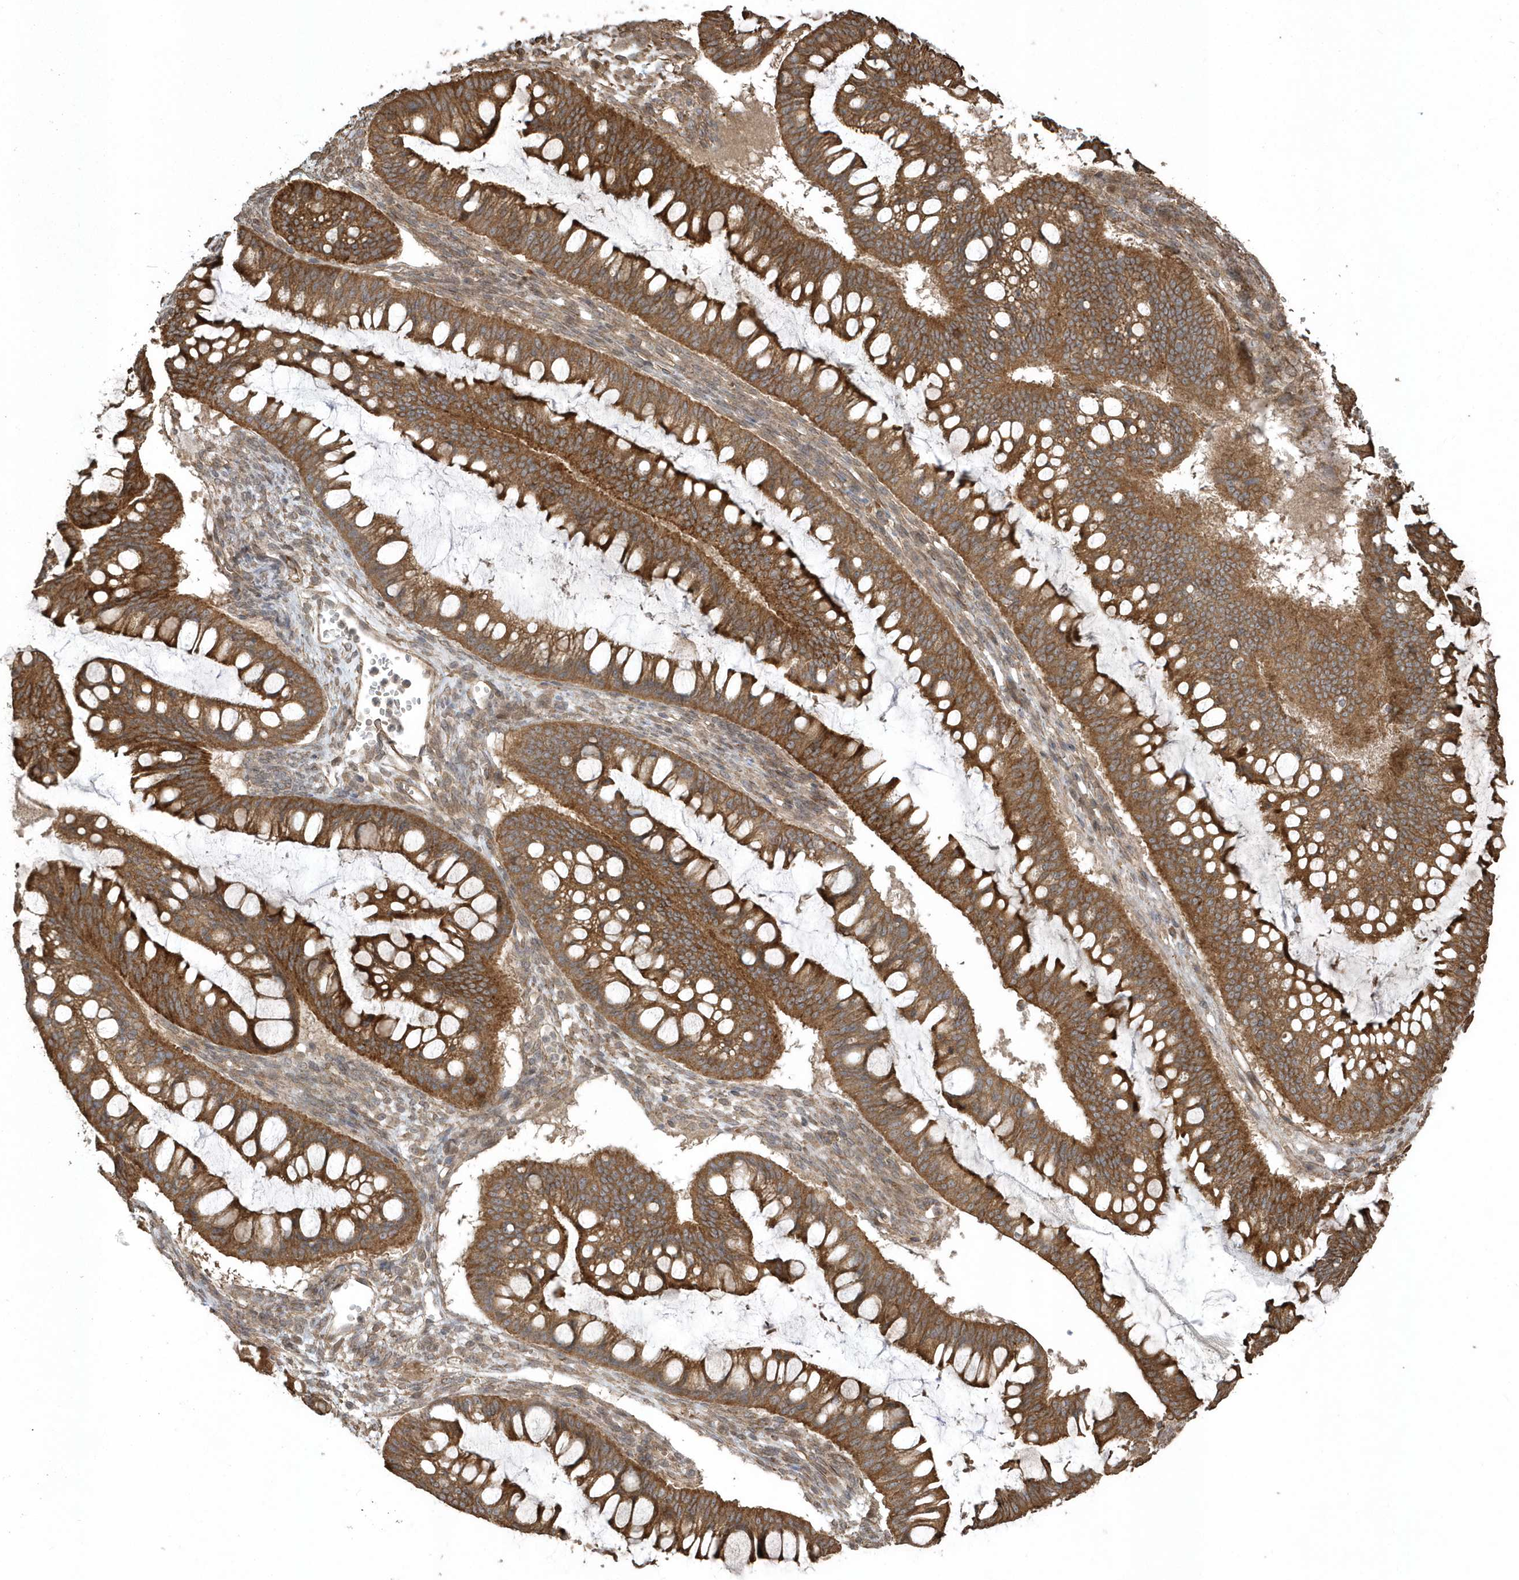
{"staining": {"intensity": "strong", "quantity": ">75%", "location": "cytoplasmic/membranous"}, "tissue": "ovarian cancer", "cell_type": "Tumor cells", "image_type": "cancer", "snomed": [{"axis": "morphology", "description": "Cystadenocarcinoma, mucinous, NOS"}, {"axis": "topography", "description": "Ovary"}], "caption": "A high amount of strong cytoplasmic/membranous positivity is seen in approximately >75% of tumor cells in mucinous cystadenocarcinoma (ovarian) tissue. (Brightfield microscopy of DAB IHC at high magnification).", "gene": "HERPUD1", "patient": {"sex": "female", "age": 73}}